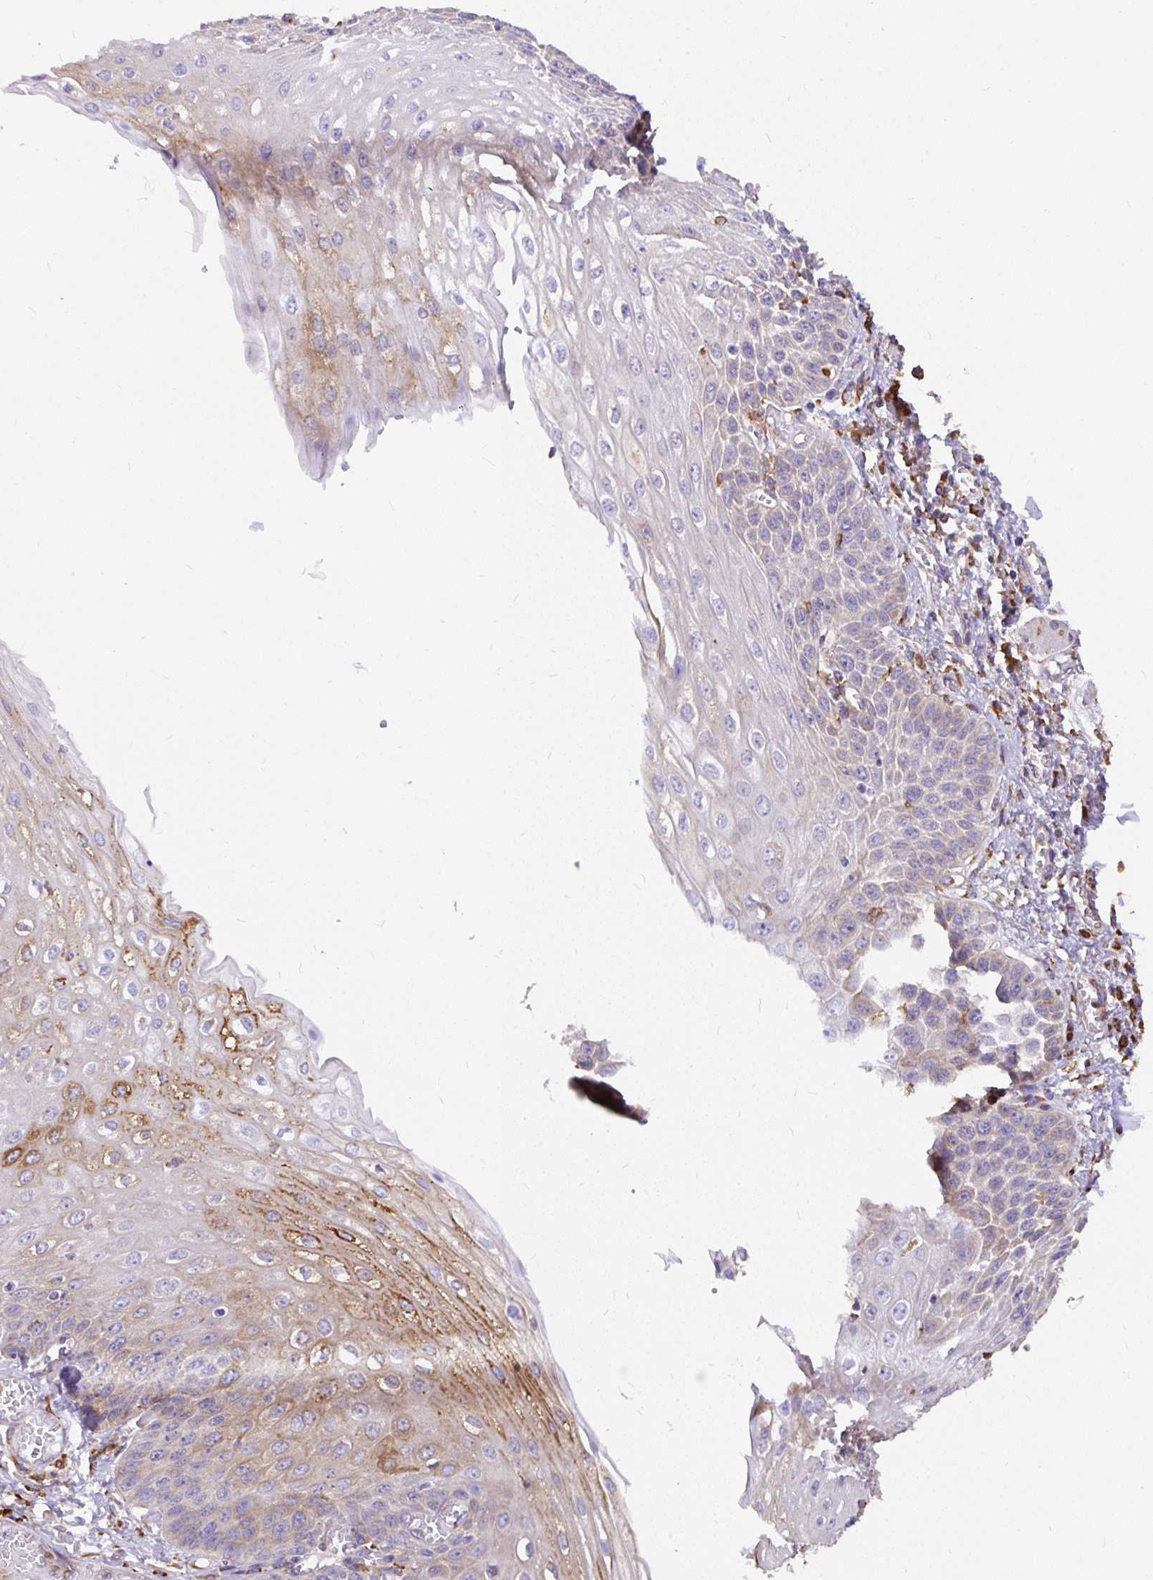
{"staining": {"intensity": "moderate", "quantity": "25%-75%", "location": "cytoplasmic/membranous"}, "tissue": "esophagus", "cell_type": "Squamous epithelial cells", "image_type": "normal", "snomed": [{"axis": "morphology", "description": "Normal tissue, NOS"}, {"axis": "morphology", "description": "Adenocarcinoma, NOS"}, {"axis": "topography", "description": "Esophagus"}], "caption": "This histopathology image reveals immunohistochemistry staining of benign human esophagus, with medium moderate cytoplasmic/membranous staining in about 25%-75% of squamous epithelial cells.", "gene": "EML5", "patient": {"sex": "male", "age": 81}}